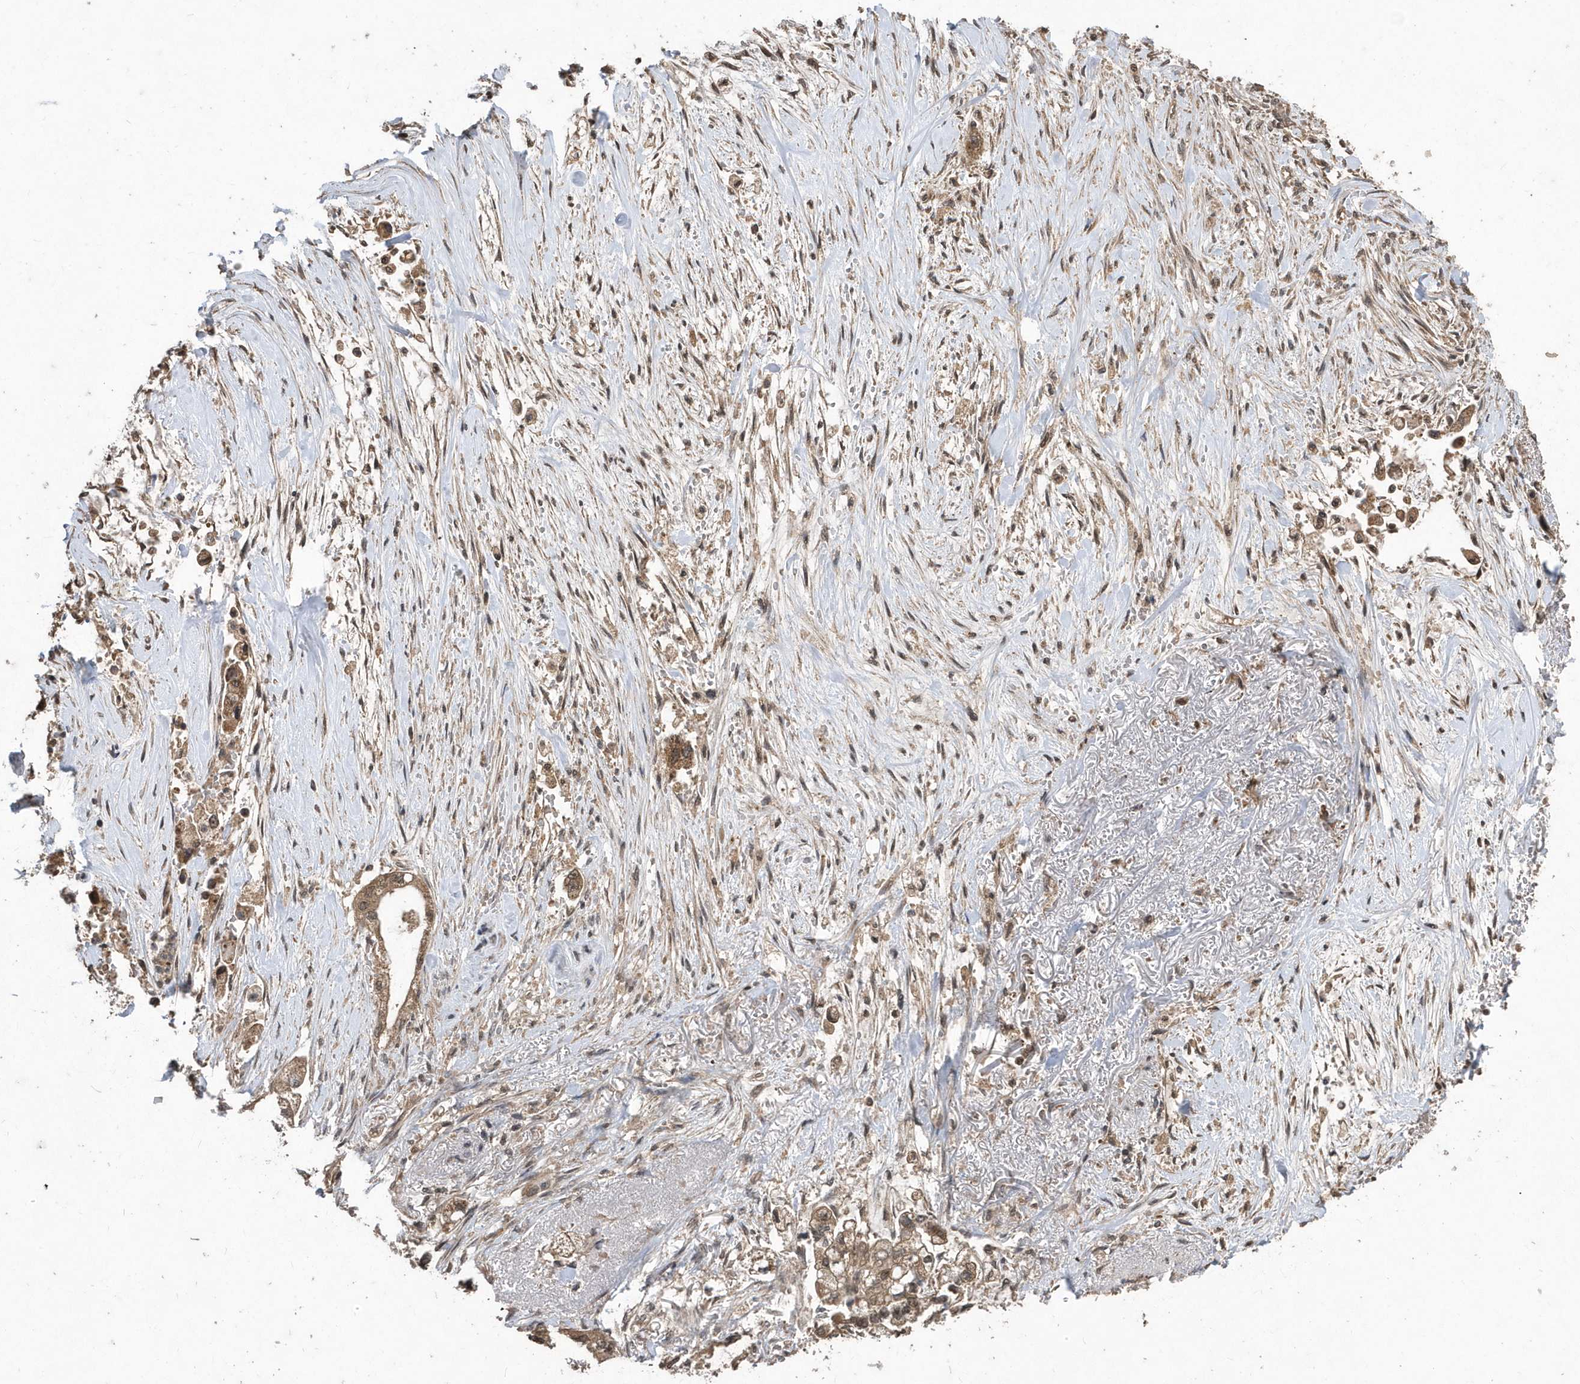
{"staining": {"intensity": "weak", "quantity": ">75%", "location": "cytoplasmic/membranous"}, "tissue": "stomach cancer", "cell_type": "Tumor cells", "image_type": "cancer", "snomed": [{"axis": "morphology", "description": "Adenocarcinoma, NOS"}, {"axis": "topography", "description": "Stomach"}], "caption": "Stomach cancer (adenocarcinoma) stained with a brown dye displays weak cytoplasmic/membranous positive expression in approximately >75% of tumor cells.", "gene": "WASHC5", "patient": {"sex": "male", "age": 62}}